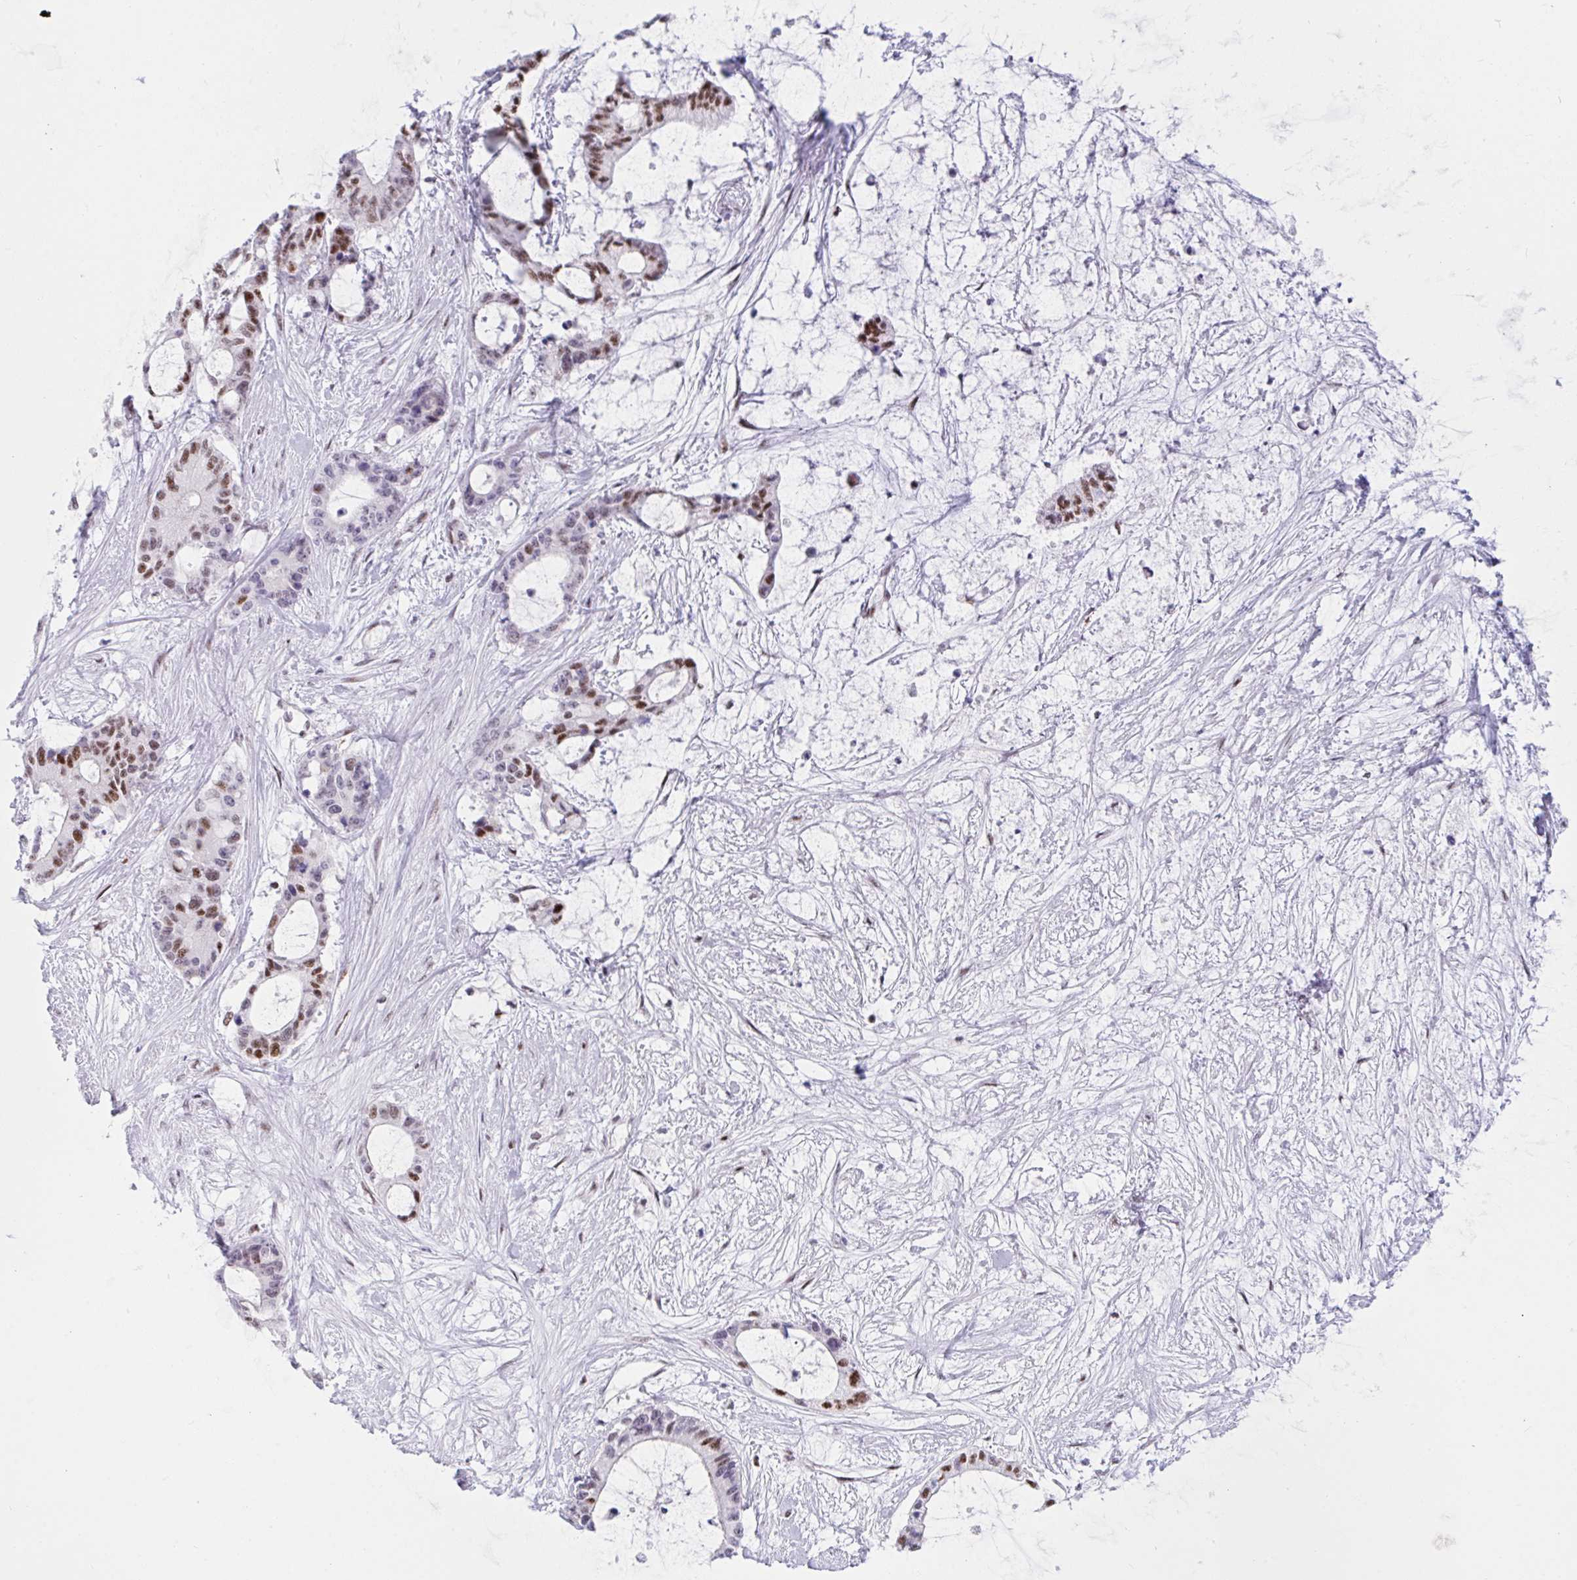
{"staining": {"intensity": "strong", "quantity": "<25%", "location": "nuclear"}, "tissue": "liver cancer", "cell_type": "Tumor cells", "image_type": "cancer", "snomed": [{"axis": "morphology", "description": "Normal tissue, NOS"}, {"axis": "morphology", "description": "Cholangiocarcinoma"}, {"axis": "topography", "description": "Liver"}, {"axis": "topography", "description": "Peripheral nerve tissue"}], "caption": "Immunohistochemistry (IHC) image of neoplastic tissue: human liver cancer (cholangiocarcinoma) stained using IHC displays medium levels of strong protein expression localized specifically in the nuclear of tumor cells, appearing as a nuclear brown color.", "gene": "IKZF2", "patient": {"sex": "female", "age": 73}}